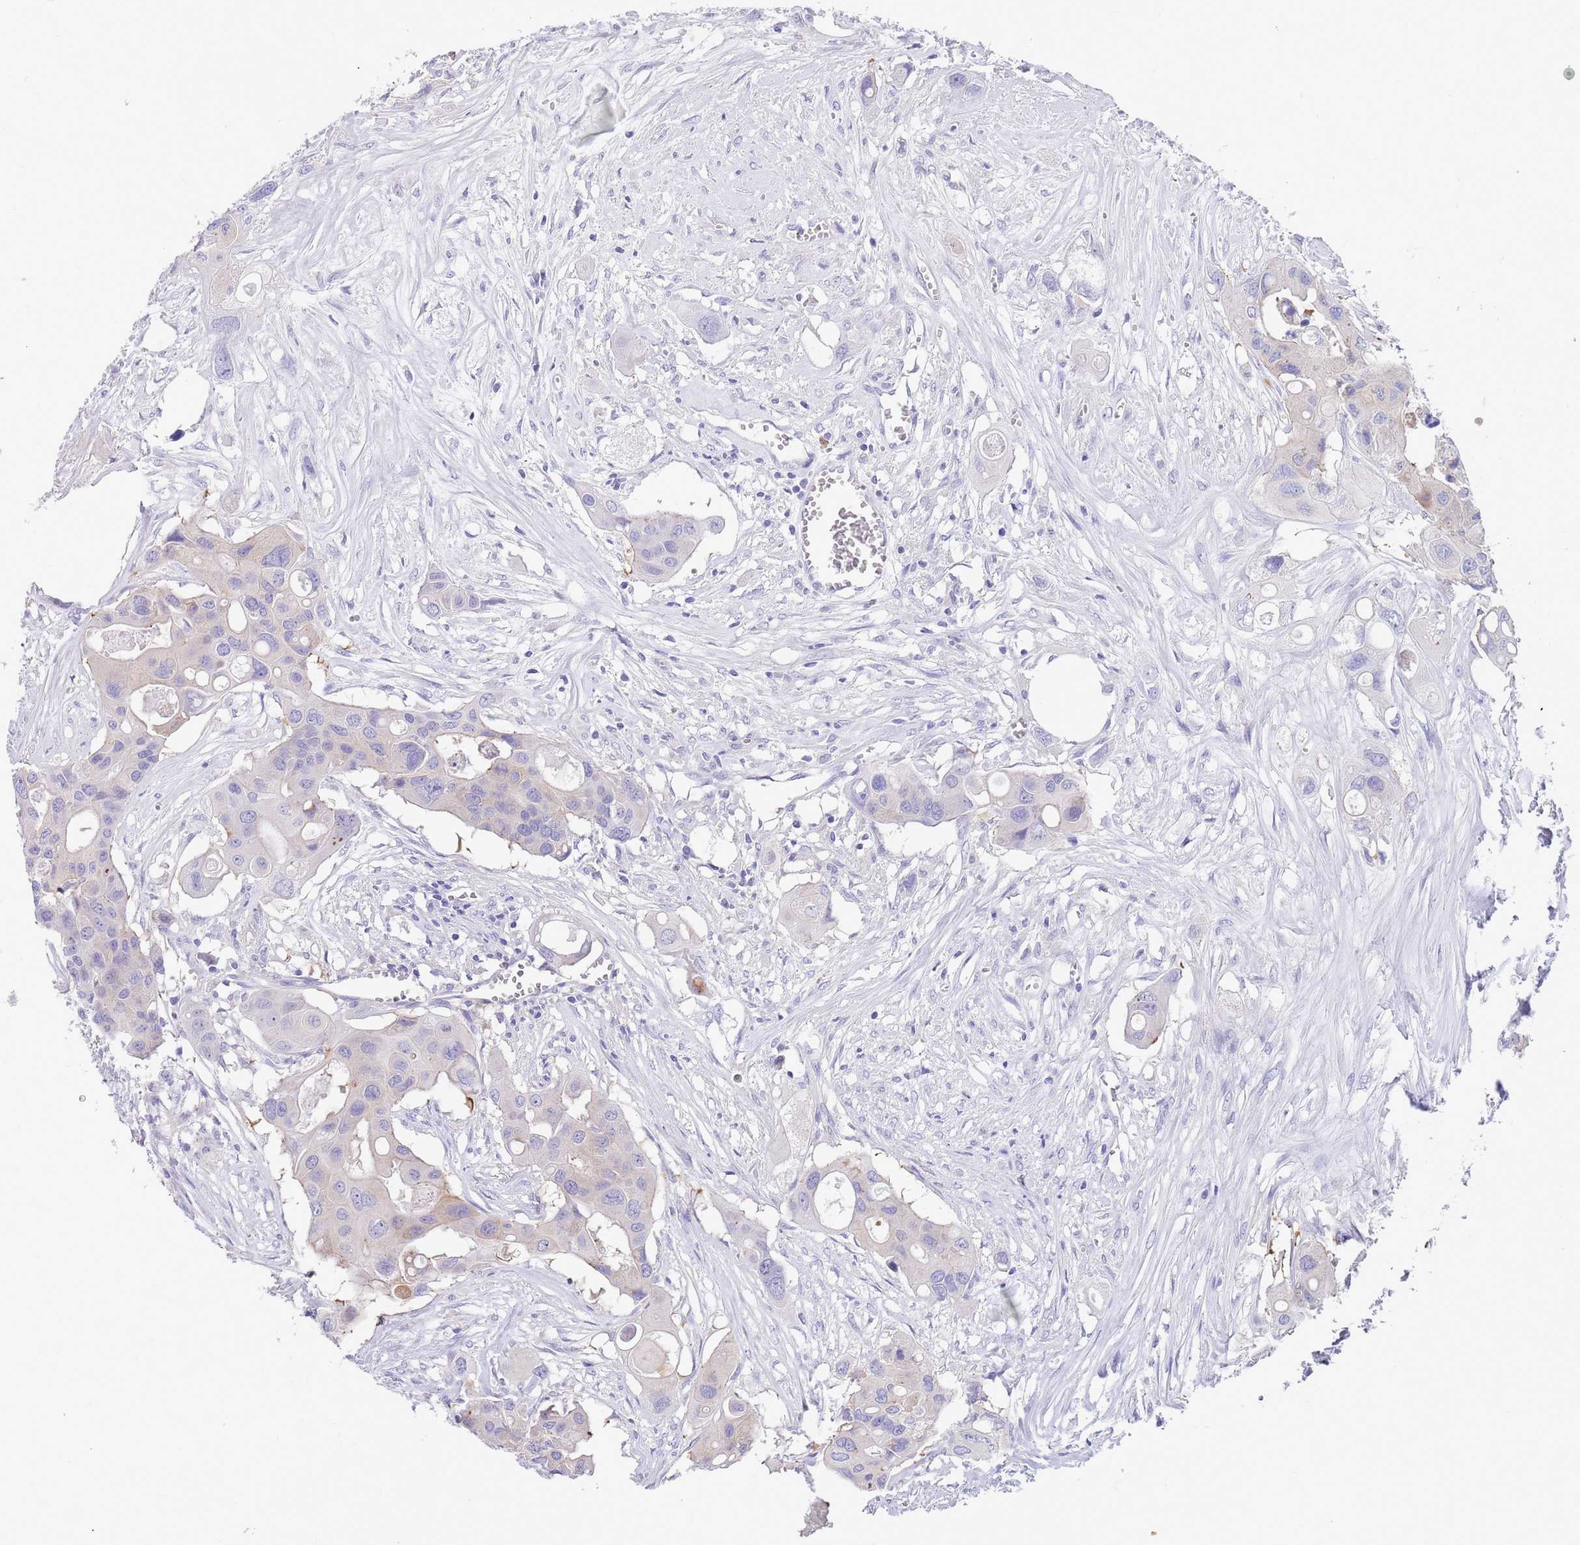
{"staining": {"intensity": "negative", "quantity": "none", "location": "none"}, "tissue": "colorectal cancer", "cell_type": "Tumor cells", "image_type": "cancer", "snomed": [{"axis": "morphology", "description": "Adenocarcinoma, NOS"}, {"axis": "topography", "description": "Colon"}], "caption": "The histopathology image shows no significant staining in tumor cells of colorectal cancer.", "gene": "TYW1", "patient": {"sex": "male", "age": 77}}